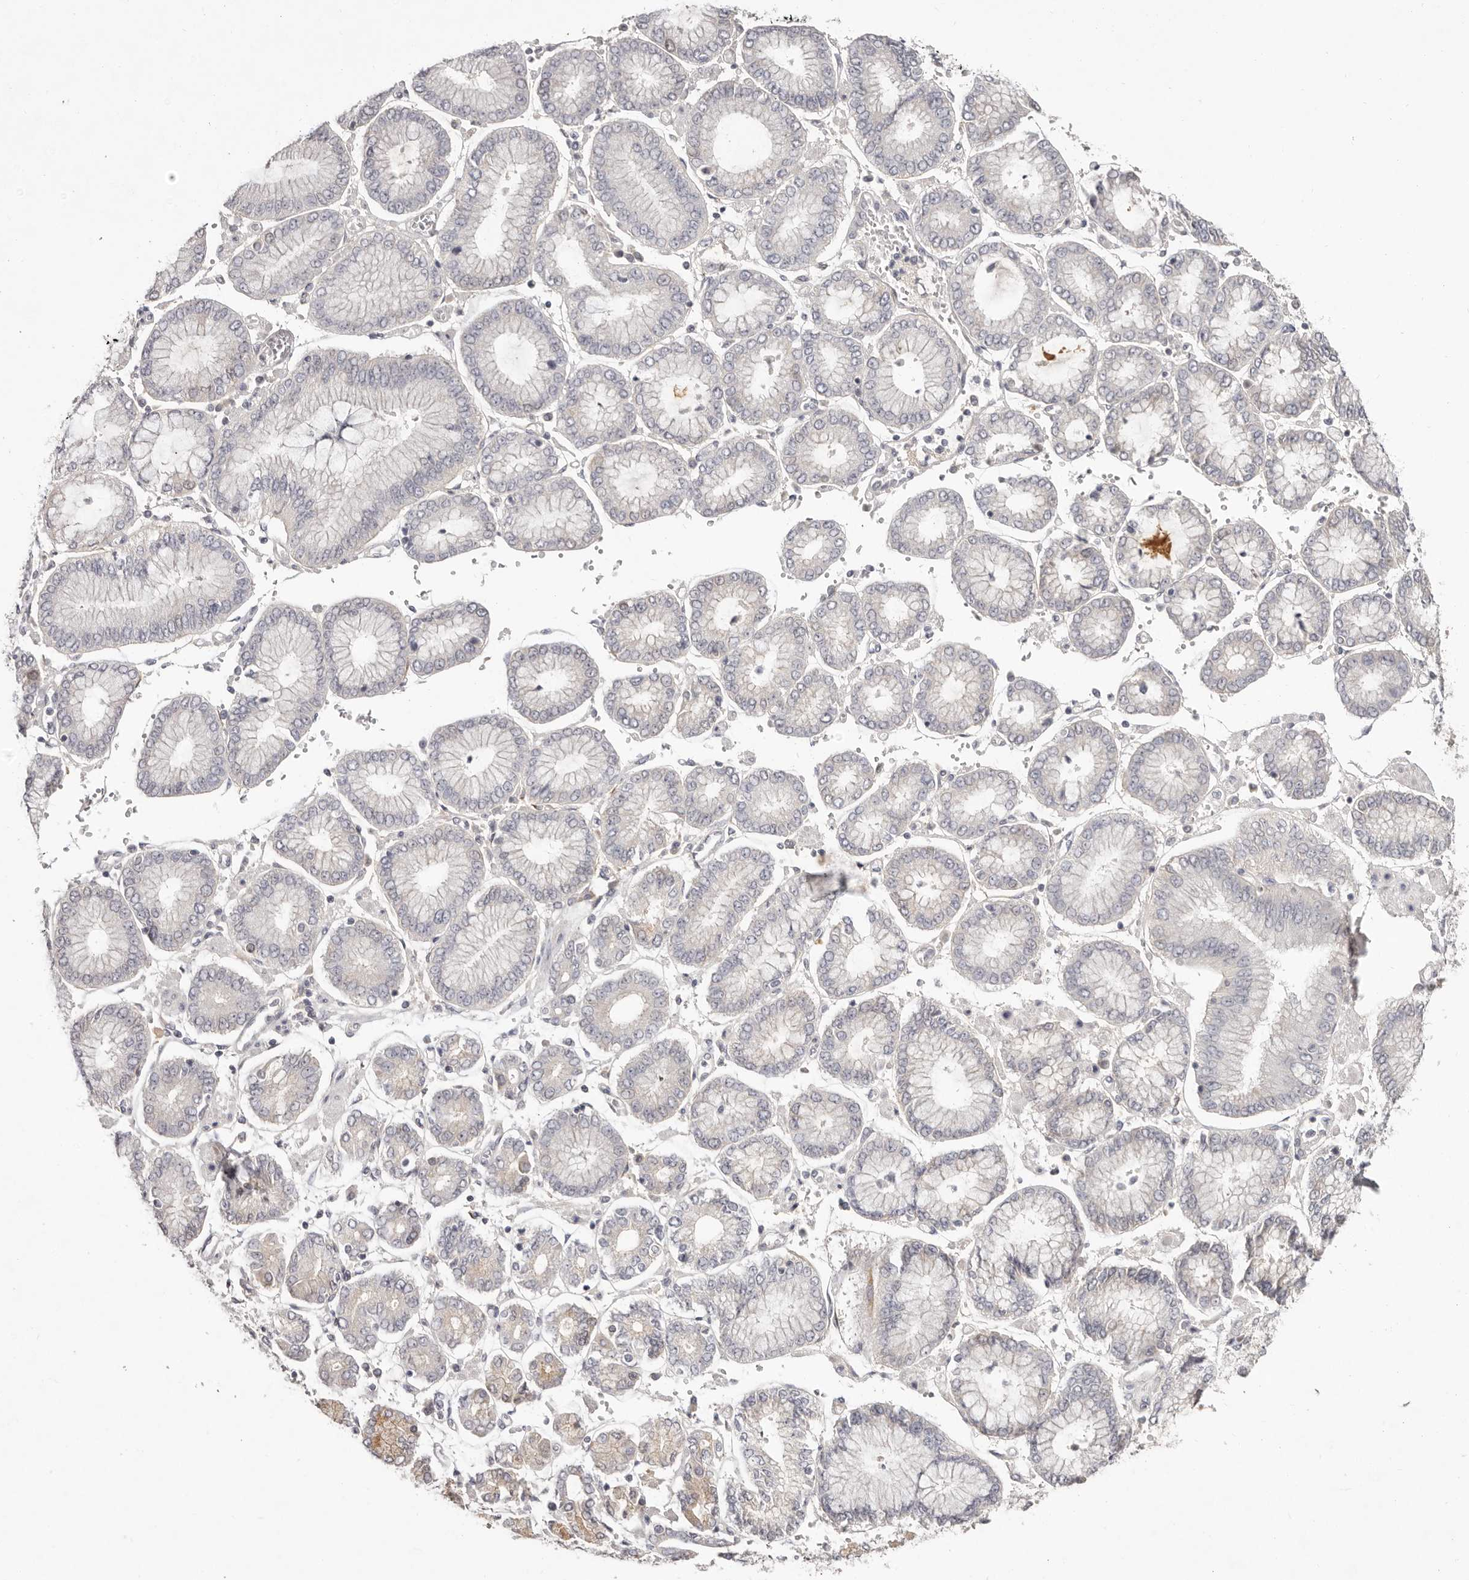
{"staining": {"intensity": "weak", "quantity": "<25%", "location": "cytoplasmic/membranous"}, "tissue": "stomach cancer", "cell_type": "Tumor cells", "image_type": "cancer", "snomed": [{"axis": "morphology", "description": "Adenocarcinoma, NOS"}, {"axis": "topography", "description": "Stomach"}], "caption": "The histopathology image displays no staining of tumor cells in stomach cancer.", "gene": "SCUBE2", "patient": {"sex": "male", "age": 76}}